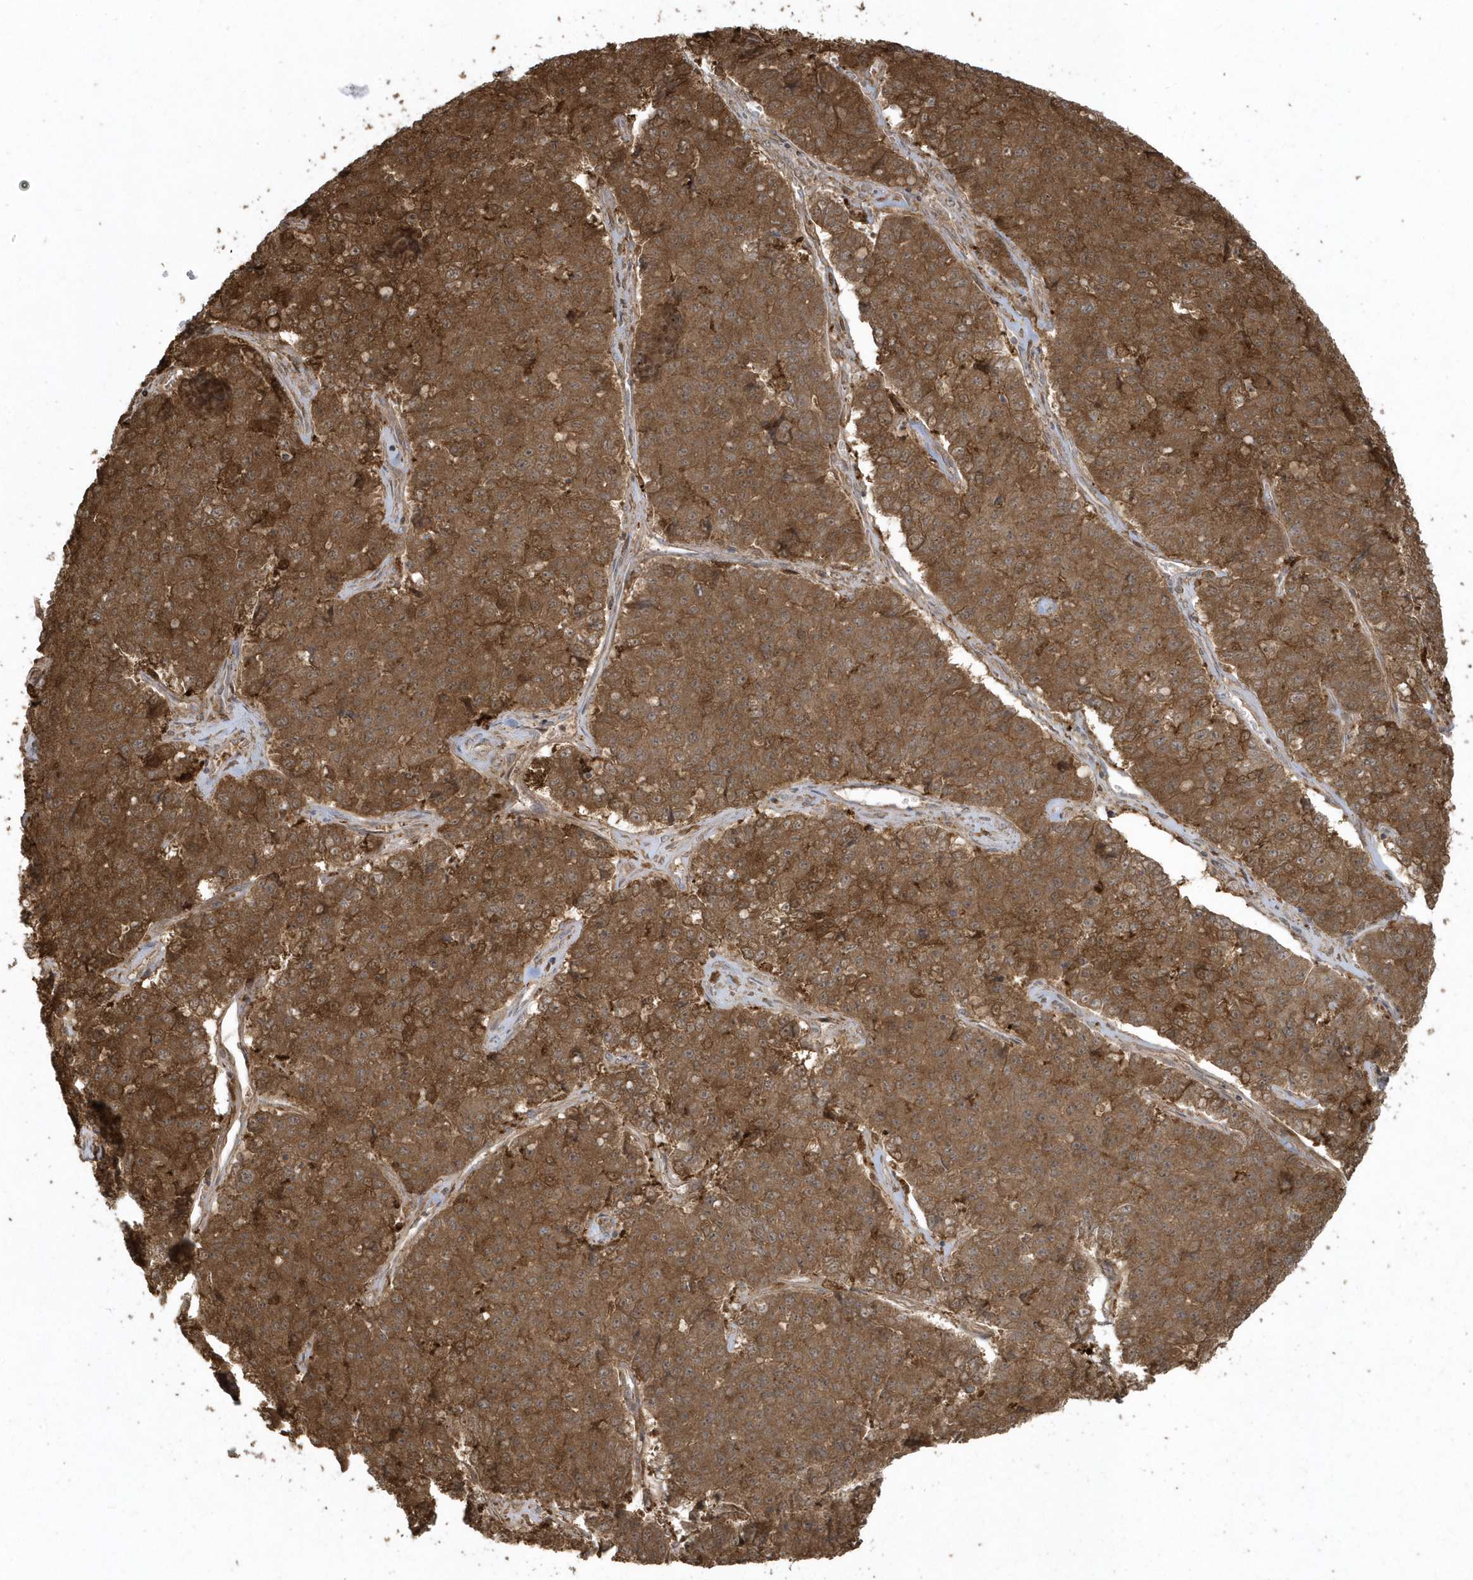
{"staining": {"intensity": "strong", "quantity": ">75%", "location": "cytoplasmic/membranous"}, "tissue": "pancreatic cancer", "cell_type": "Tumor cells", "image_type": "cancer", "snomed": [{"axis": "morphology", "description": "Adenocarcinoma, NOS"}, {"axis": "topography", "description": "Pancreas"}], "caption": "DAB (3,3'-diaminobenzidine) immunohistochemical staining of pancreatic cancer shows strong cytoplasmic/membranous protein positivity in approximately >75% of tumor cells. The staining was performed using DAB (3,3'-diaminobenzidine), with brown indicating positive protein expression. Nuclei are stained blue with hematoxylin.", "gene": "HNMT", "patient": {"sex": "male", "age": 50}}